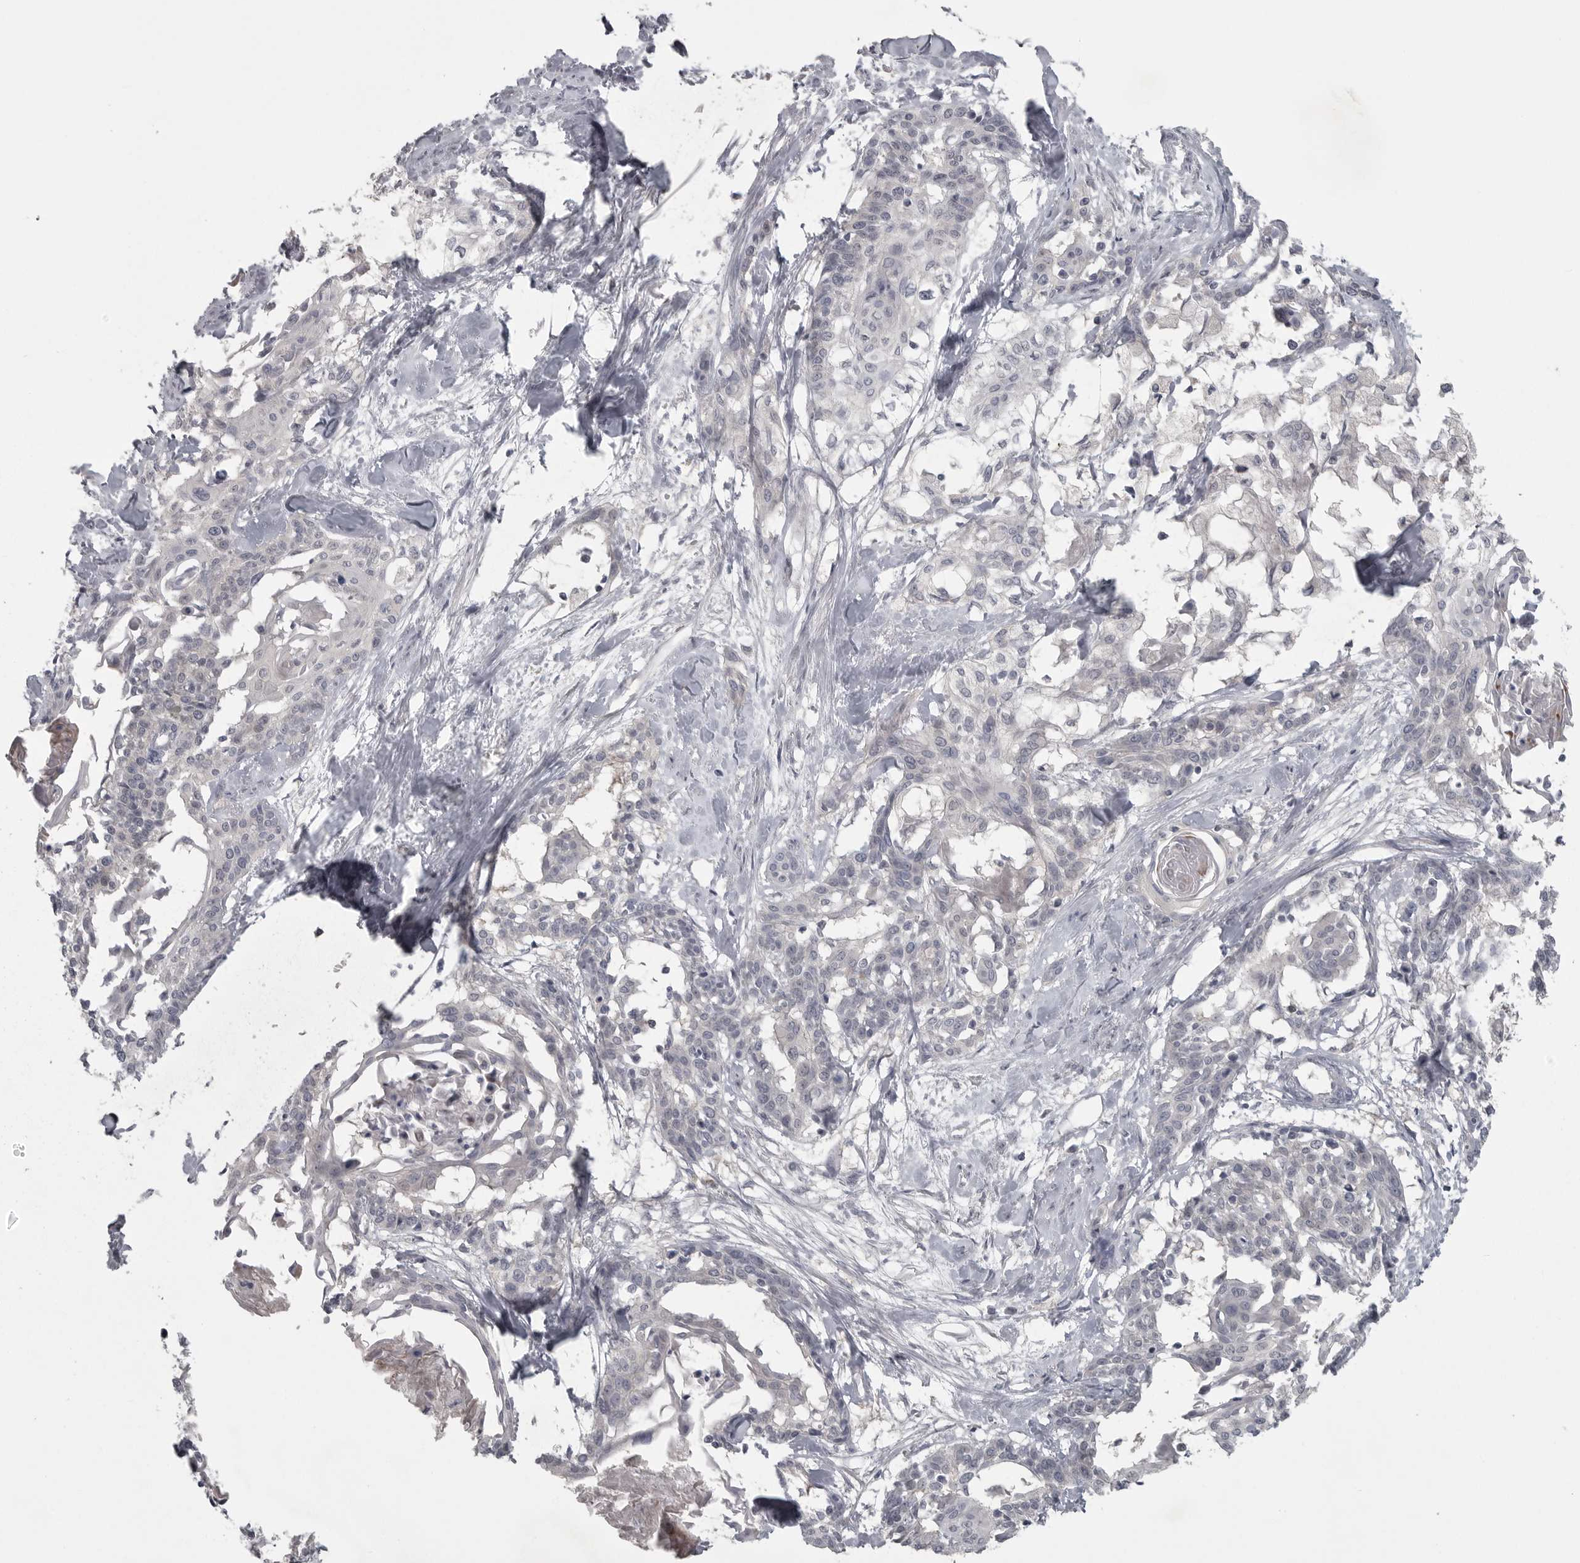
{"staining": {"intensity": "negative", "quantity": "none", "location": "none"}, "tissue": "cervical cancer", "cell_type": "Tumor cells", "image_type": "cancer", "snomed": [{"axis": "morphology", "description": "Squamous cell carcinoma, NOS"}, {"axis": "topography", "description": "Cervix"}], "caption": "Immunohistochemistry (IHC) micrograph of neoplastic tissue: cervical cancer (squamous cell carcinoma) stained with DAB shows no significant protein expression in tumor cells. The staining was performed using DAB (3,3'-diaminobenzidine) to visualize the protein expression in brown, while the nuclei were stained in blue with hematoxylin (Magnification: 20x).", "gene": "PHF13", "patient": {"sex": "female", "age": 57}}